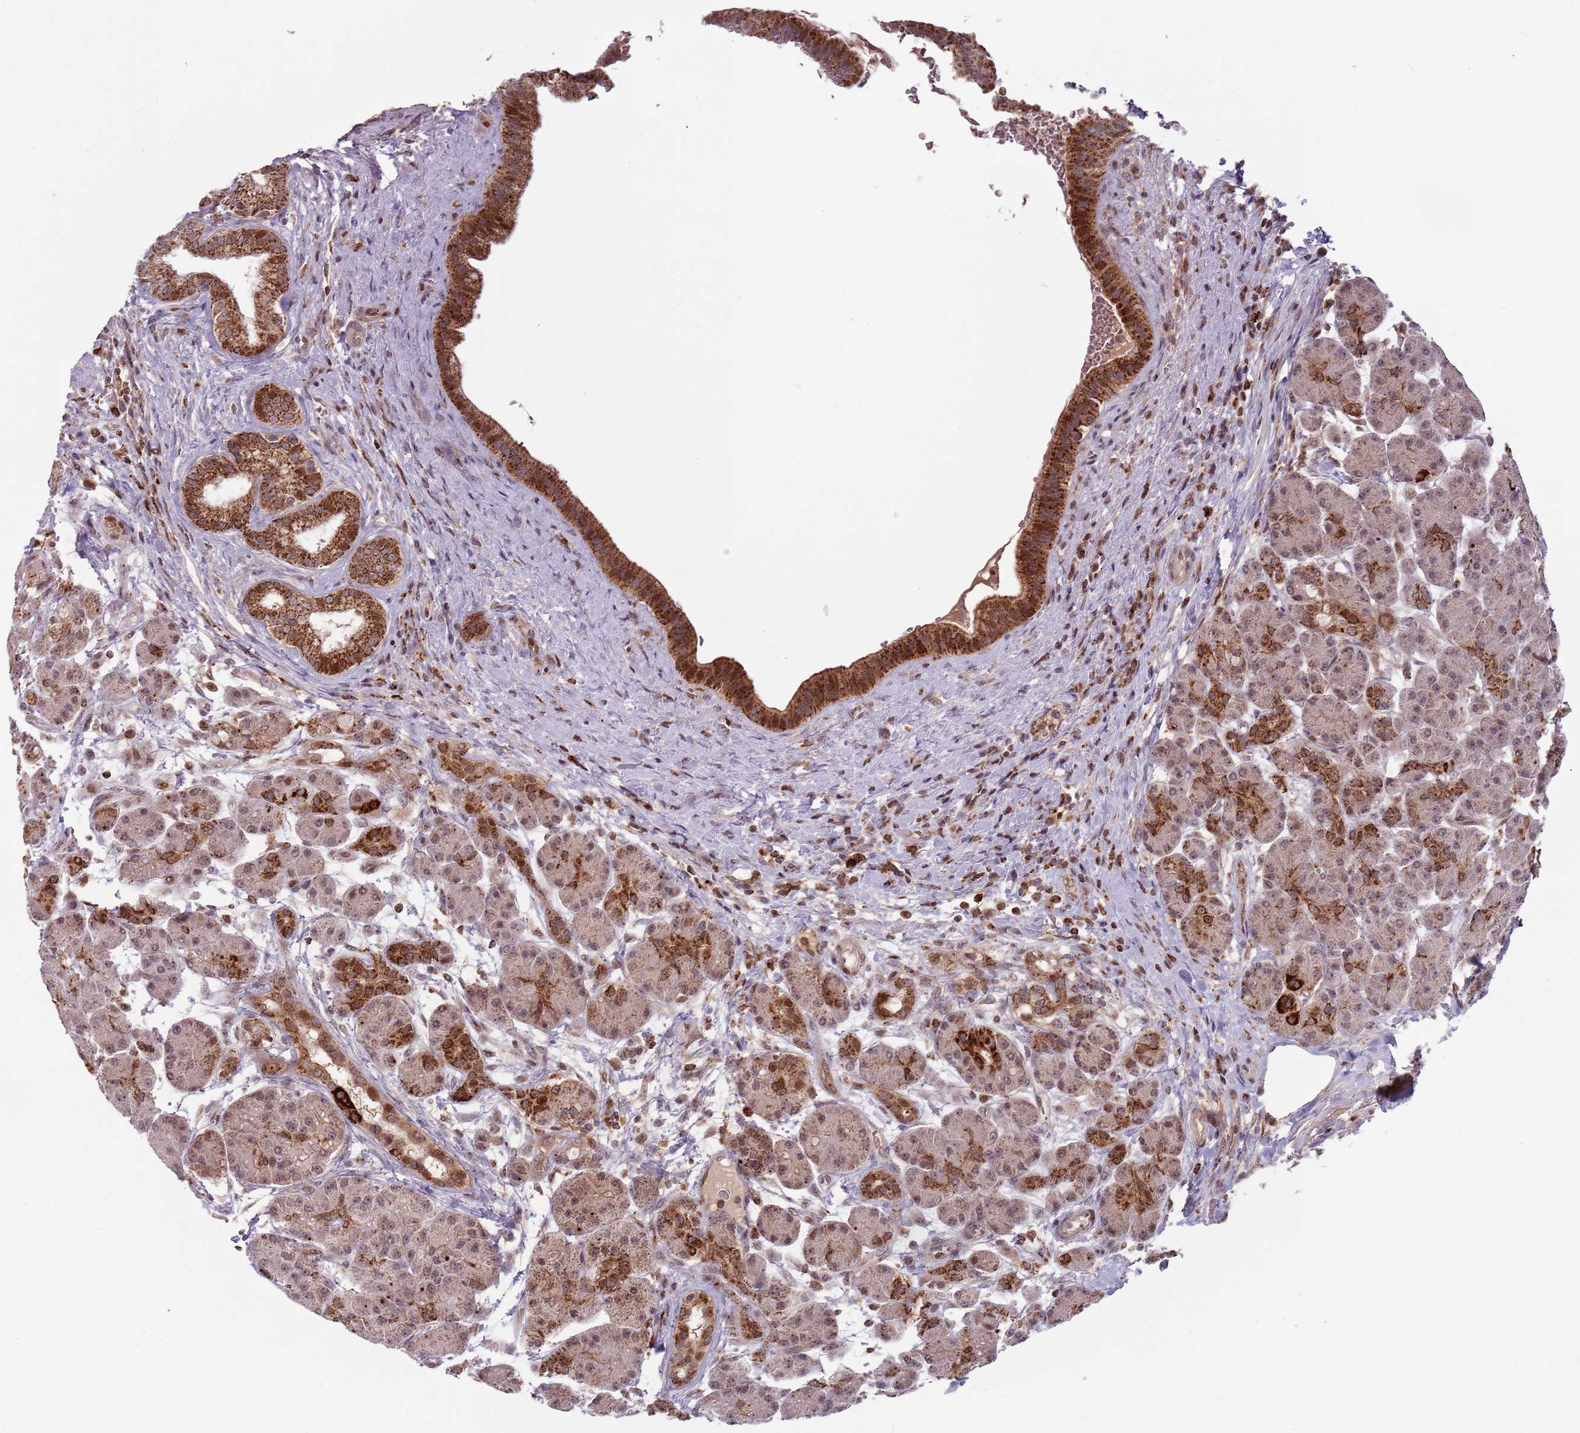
{"staining": {"intensity": "strong", "quantity": "25%-75%", "location": "cytoplasmic/membranous,nuclear"}, "tissue": "pancreas", "cell_type": "Exocrine glandular cells", "image_type": "normal", "snomed": [{"axis": "morphology", "description": "Normal tissue, NOS"}, {"axis": "topography", "description": "Pancreas"}], "caption": "Strong cytoplasmic/membranous,nuclear expression is appreciated in approximately 25%-75% of exocrine glandular cells in unremarkable pancreas.", "gene": "ULK3", "patient": {"sex": "male", "age": 63}}